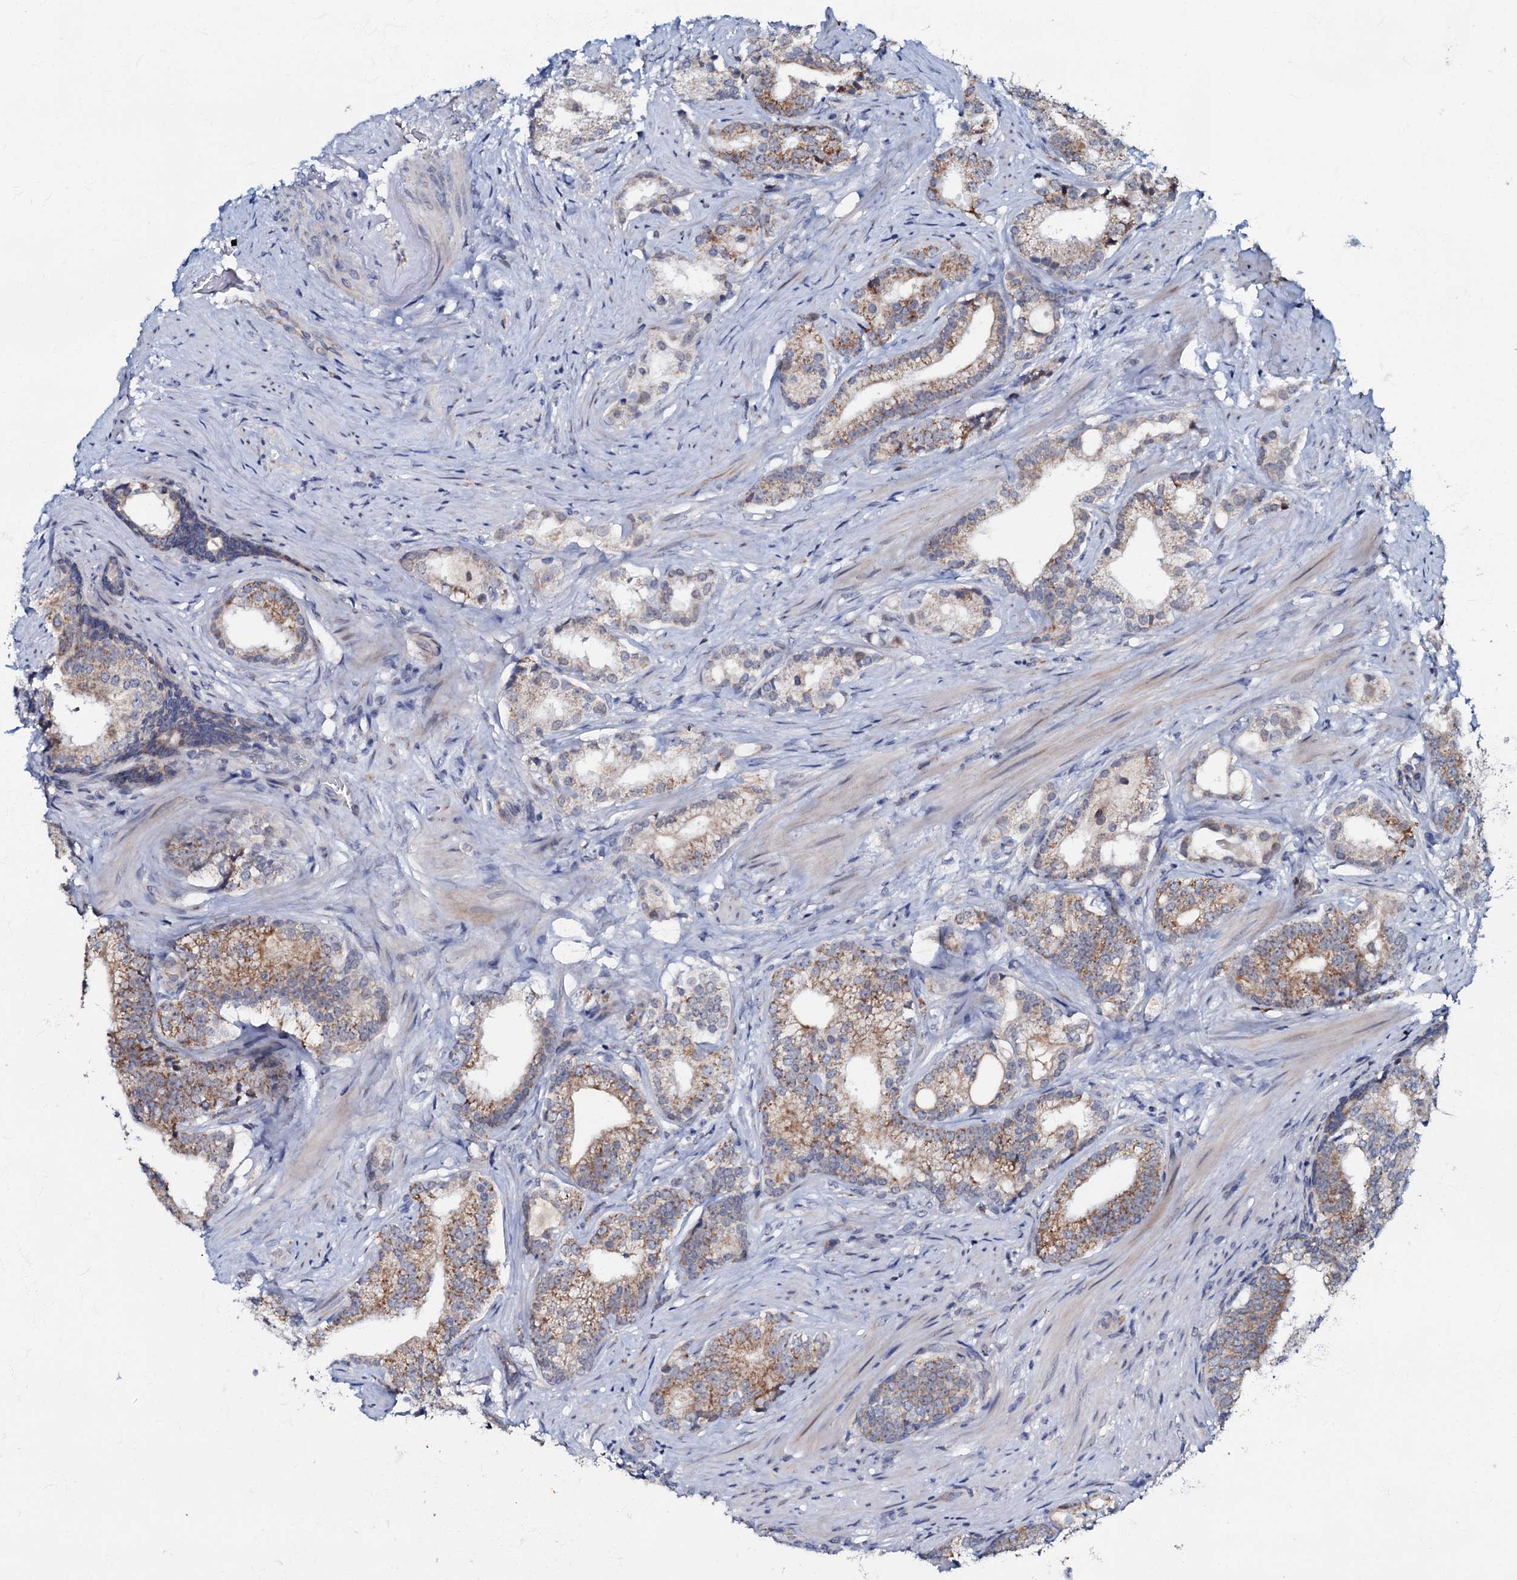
{"staining": {"intensity": "moderate", "quantity": ">75%", "location": "cytoplasmic/membranous"}, "tissue": "prostate cancer", "cell_type": "Tumor cells", "image_type": "cancer", "snomed": [{"axis": "morphology", "description": "Adenocarcinoma, Low grade"}, {"axis": "topography", "description": "Prostate"}], "caption": "Prostate low-grade adenocarcinoma tissue reveals moderate cytoplasmic/membranous staining in approximately >75% of tumor cells", "gene": "MRPL51", "patient": {"sex": "male", "age": 71}}